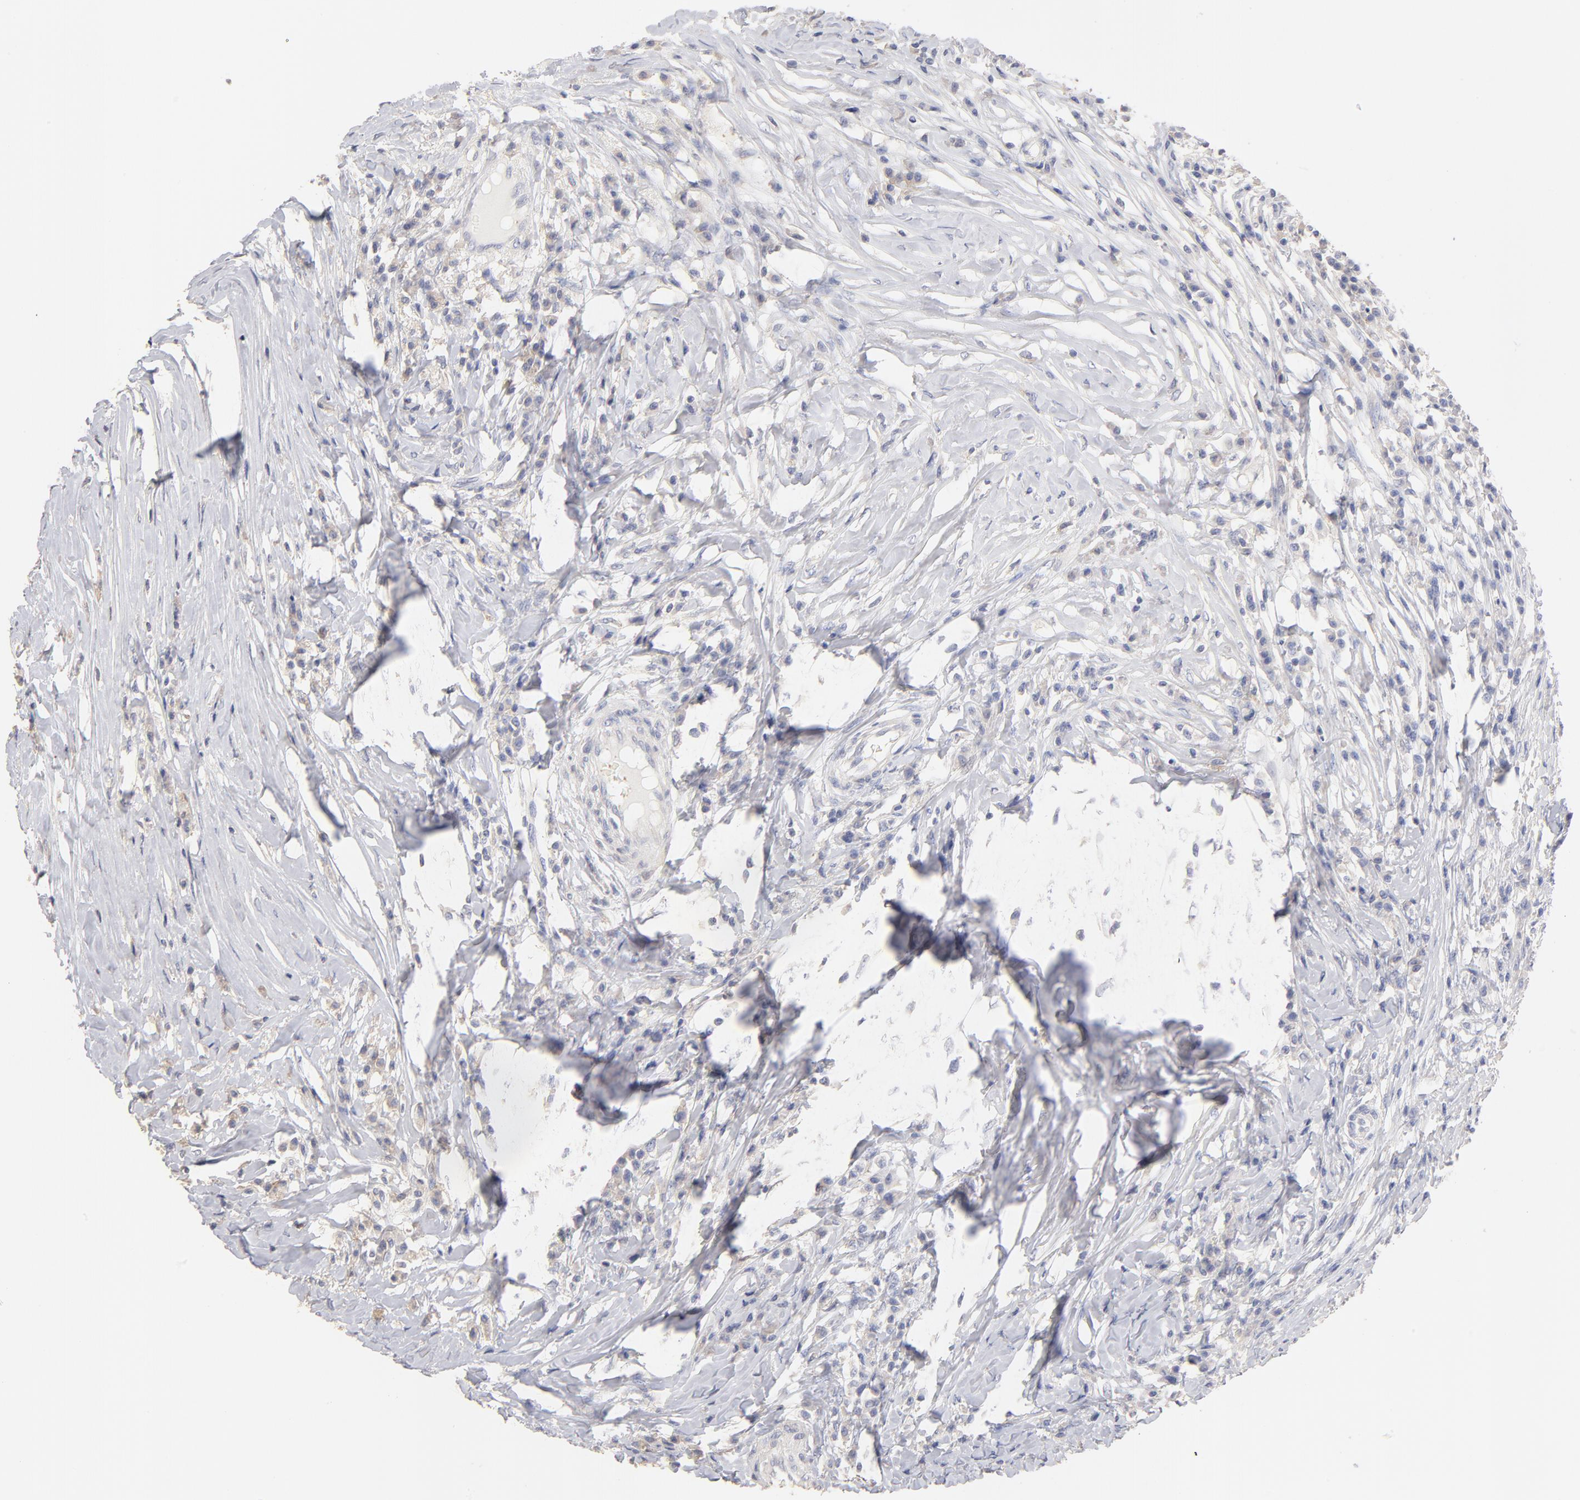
{"staining": {"intensity": "negative", "quantity": "none", "location": "none"}, "tissue": "head and neck cancer", "cell_type": "Tumor cells", "image_type": "cancer", "snomed": [{"axis": "morphology", "description": "Squamous cell carcinoma, NOS"}, {"axis": "topography", "description": "Salivary gland"}, {"axis": "topography", "description": "Head-Neck"}], "caption": "Immunohistochemistry histopathology image of neoplastic tissue: squamous cell carcinoma (head and neck) stained with DAB (3,3'-diaminobenzidine) exhibits no significant protein positivity in tumor cells.", "gene": "ITGA8", "patient": {"sex": "male", "age": 70}}